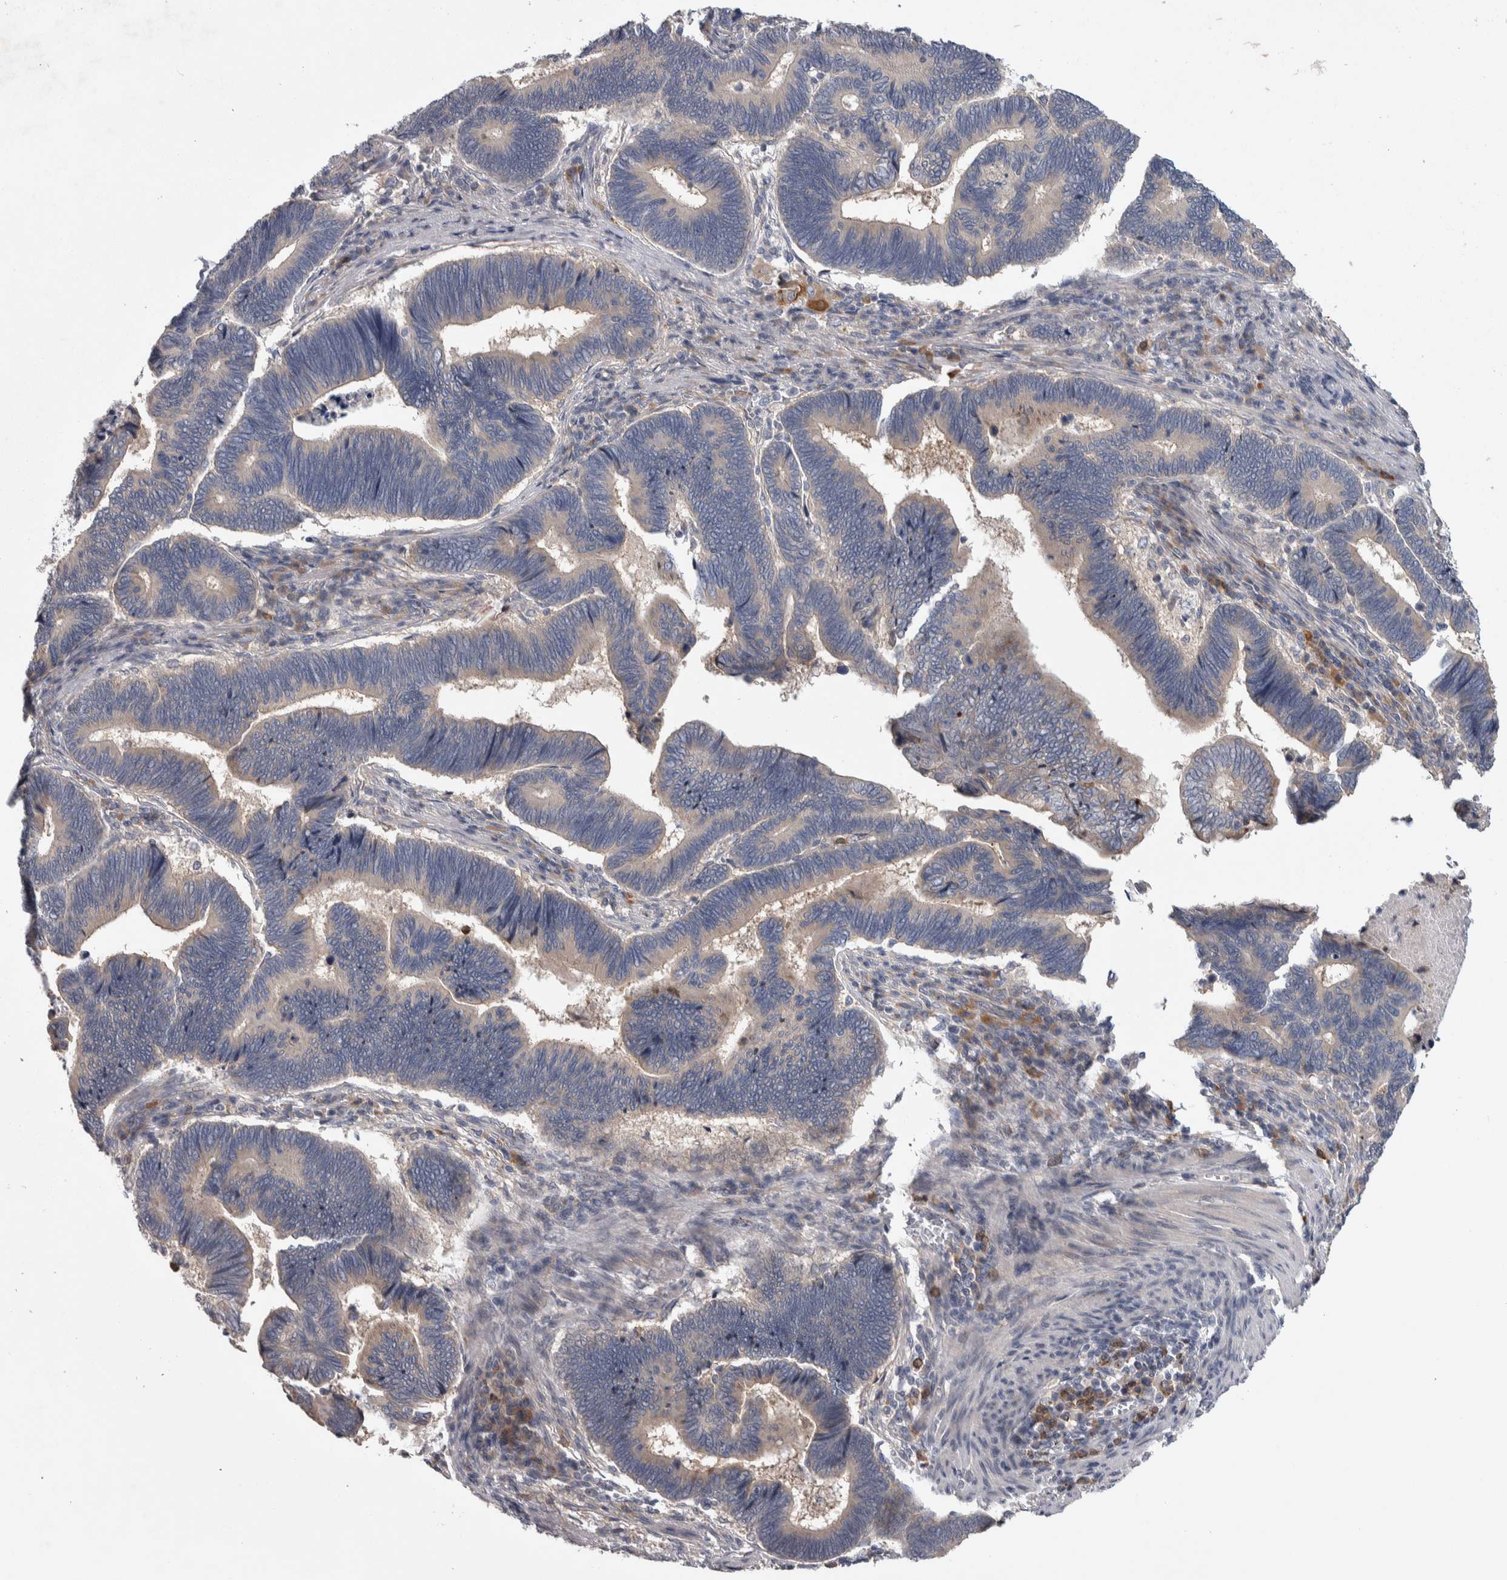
{"staining": {"intensity": "weak", "quantity": "<25%", "location": "cytoplasmic/membranous"}, "tissue": "pancreatic cancer", "cell_type": "Tumor cells", "image_type": "cancer", "snomed": [{"axis": "morphology", "description": "Adenocarcinoma, NOS"}, {"axis": "topography", "description": "Pancreas"}], "caption": "This is a photomicrograph of immunohistochemistry (IHC) staining of pancreatic adenocarcinoma, which shows no expression in tumor cells.", "gene": "IBTK", "patient": {"sex": "female", "age": 70}}